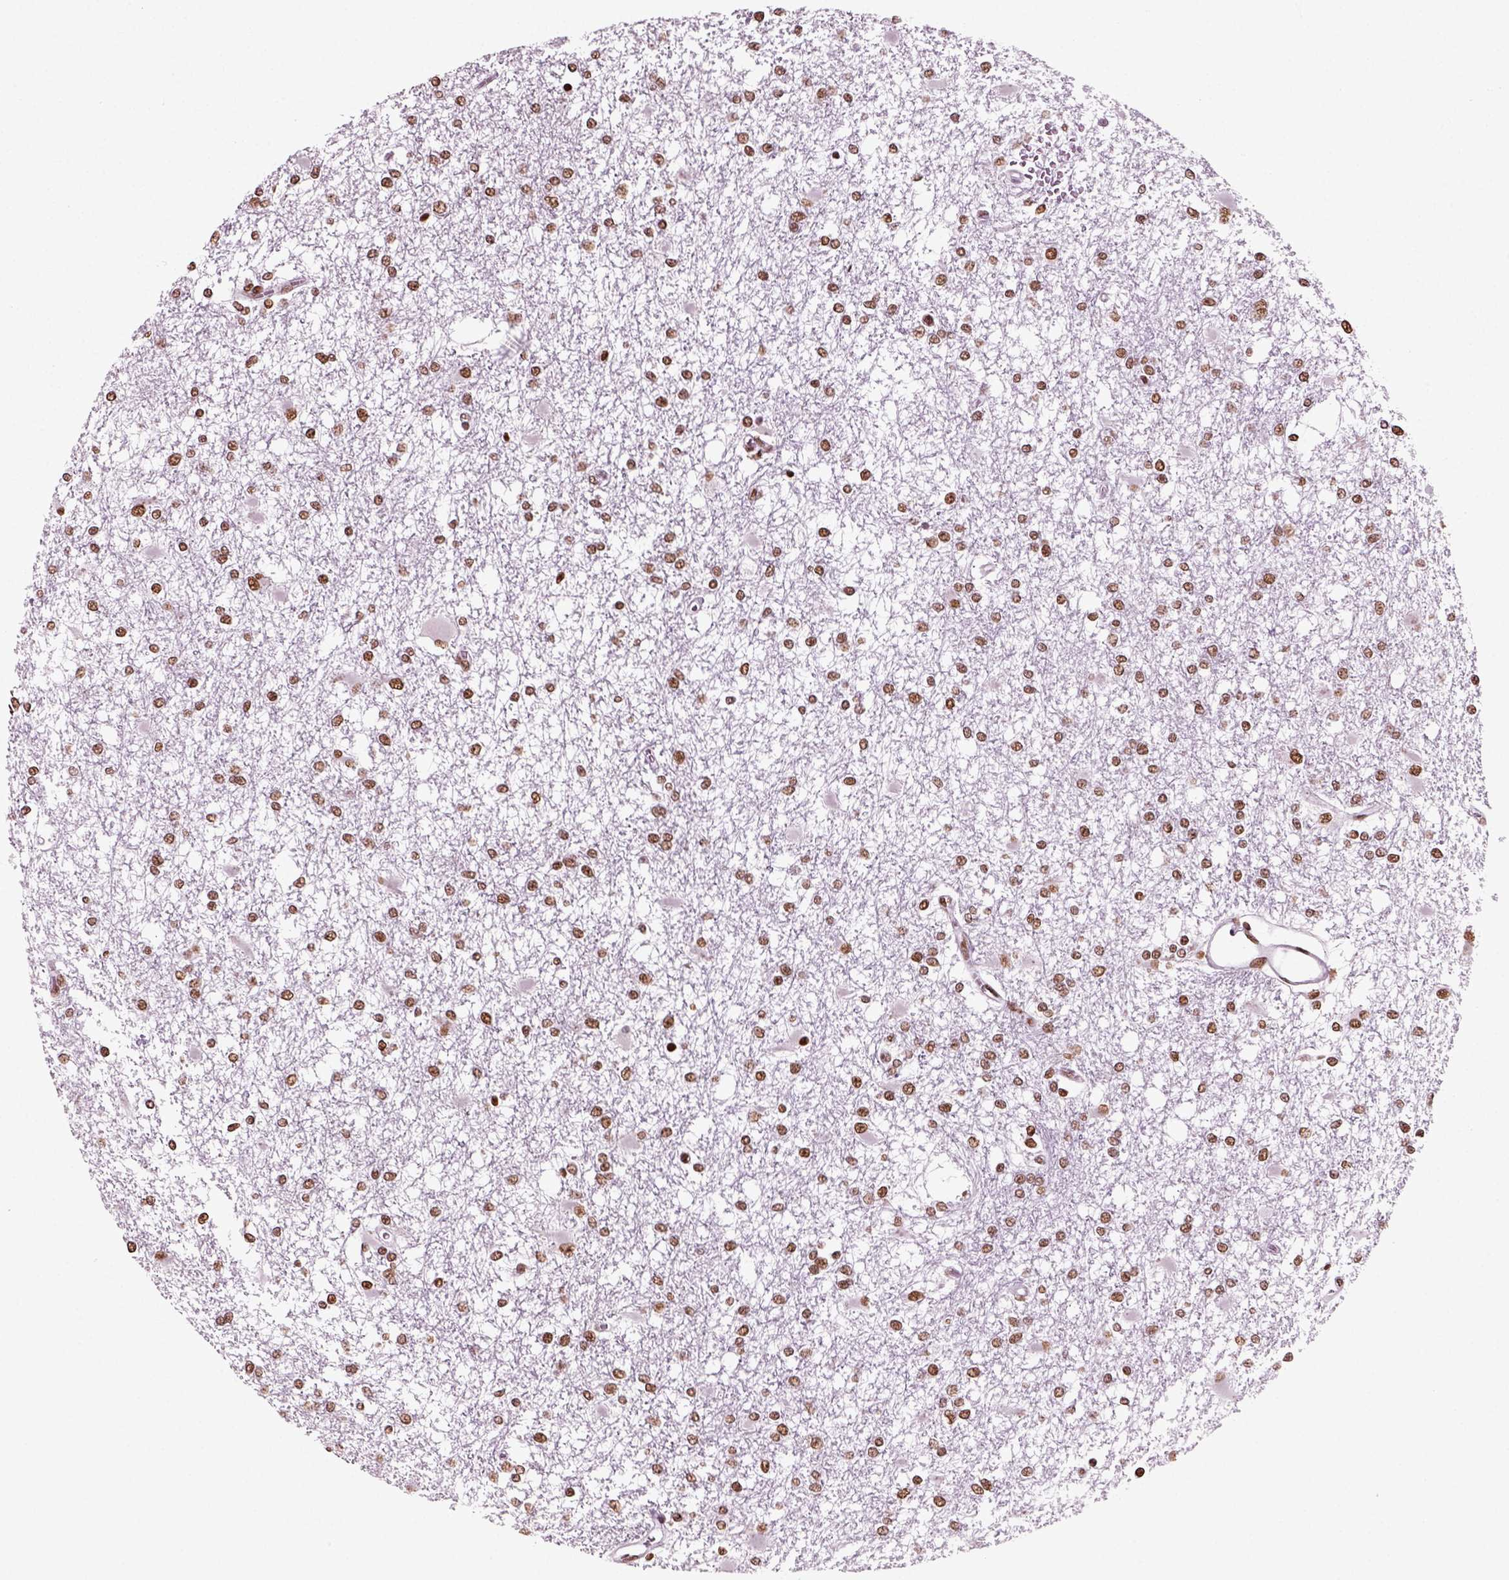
{"staining": {"intensity": "strong", "quantity": ">75%", "location": "nuclear"}, "tissue": "glioma", "cell_type": "Tumor cells", "image_type": "cancer", "snomed": [{"axis": "morphology", "description": "Glioma, malignant, High grade"}, {"axis": "topography", "description": "Cerebral cortex"}], "caption": "Immunohistochemical staining of human glioma displays high levels of strong nuclear protein expression in about >75% of tumor cells.", "gene": "POLR1H", "patient": {"sex": "male", "age": 79}}